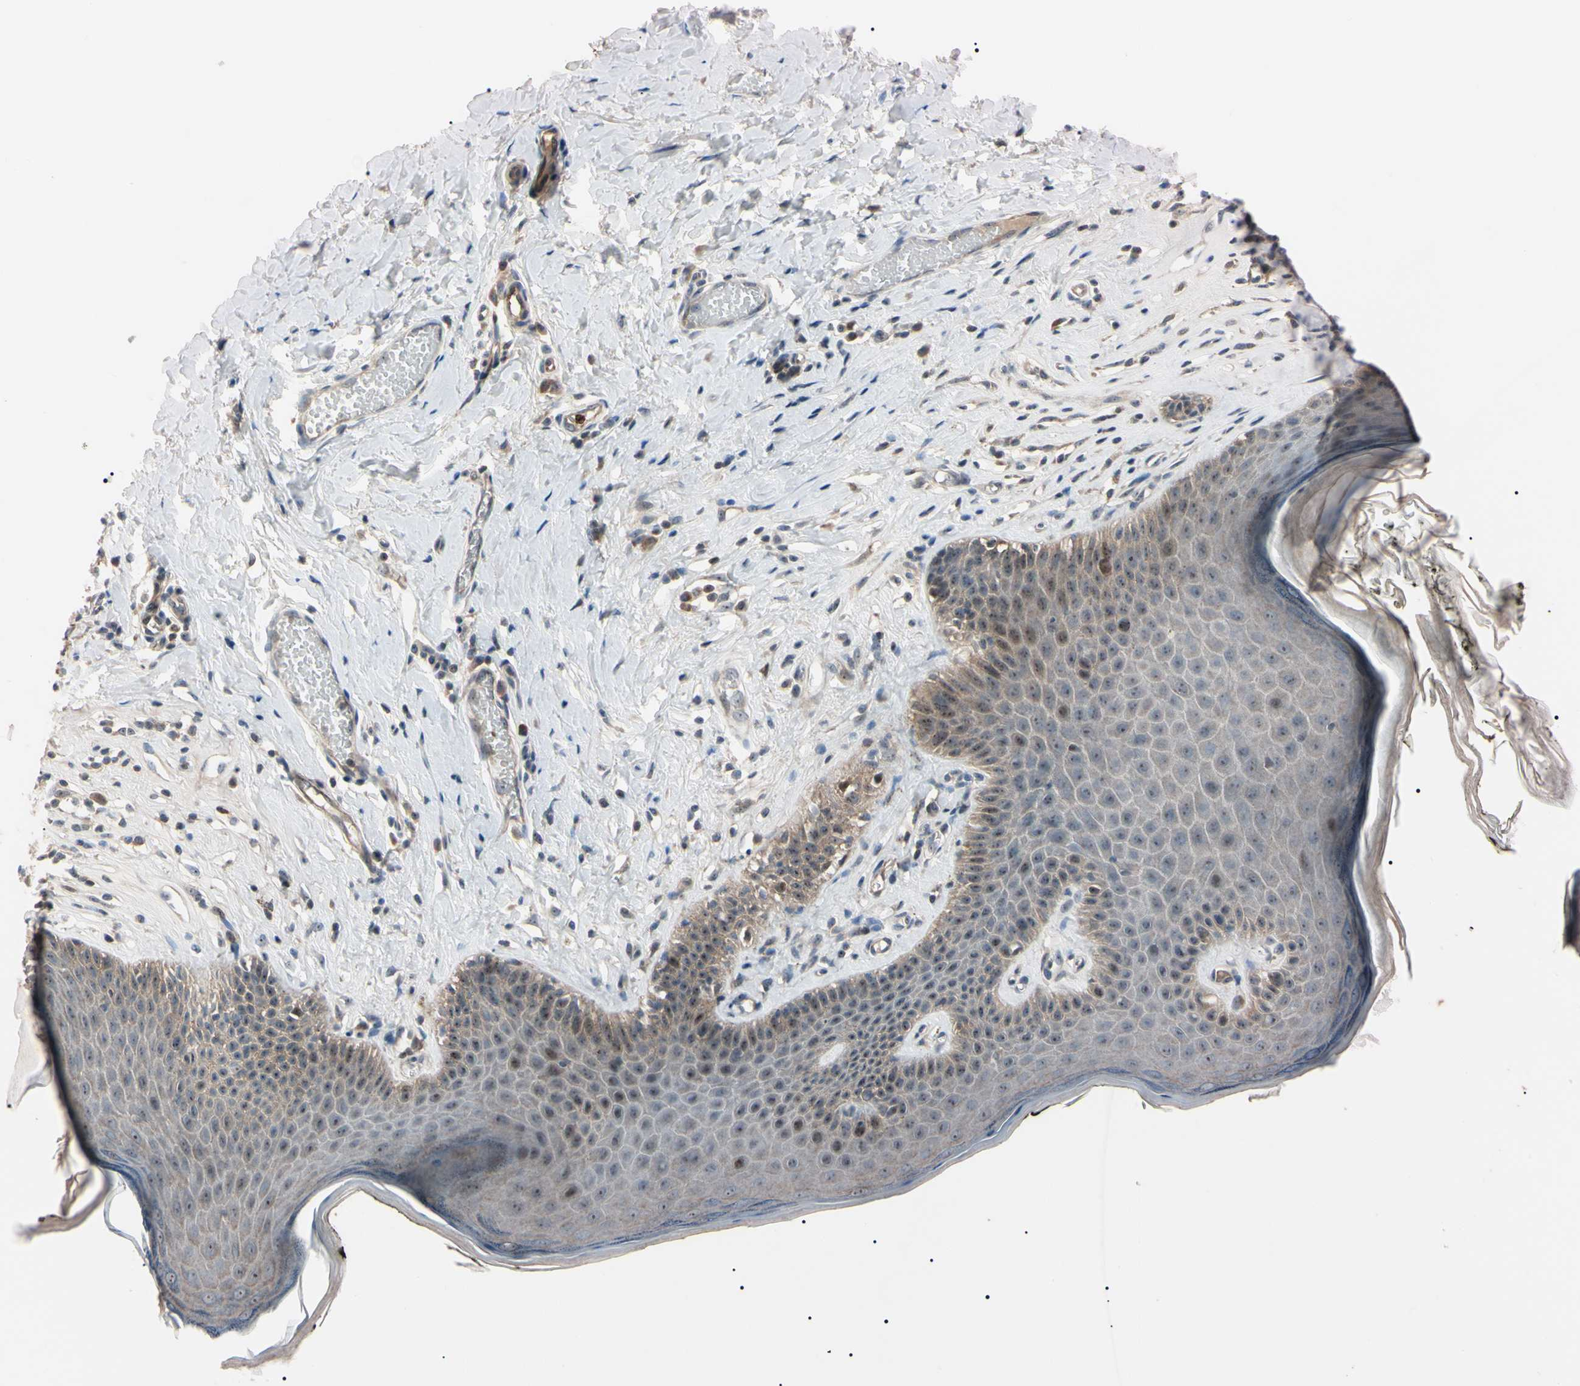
{"staining": {"intensity": "weak", "quantity": ">75%", "location": "cytoplasmic/membranous"}, "tissue": "skin", "cell_type": "Epidermal cells", "image_type": "normal", "snomed": [{"axis": "morphology", "description": "Normal tissue, NOS"}, {"axis": "morphology", "description": "Inflammation, NOS"}, {"axis": "topography", "description": "Vulva"}], "caption": "Immunohistochemical staining of normal skin reveals weak cytoplasmic/membranous protein staining in about >75% of epidermal cells.", "gene": "TRAF5", "patient": {"sex": "female", "age": 84}}